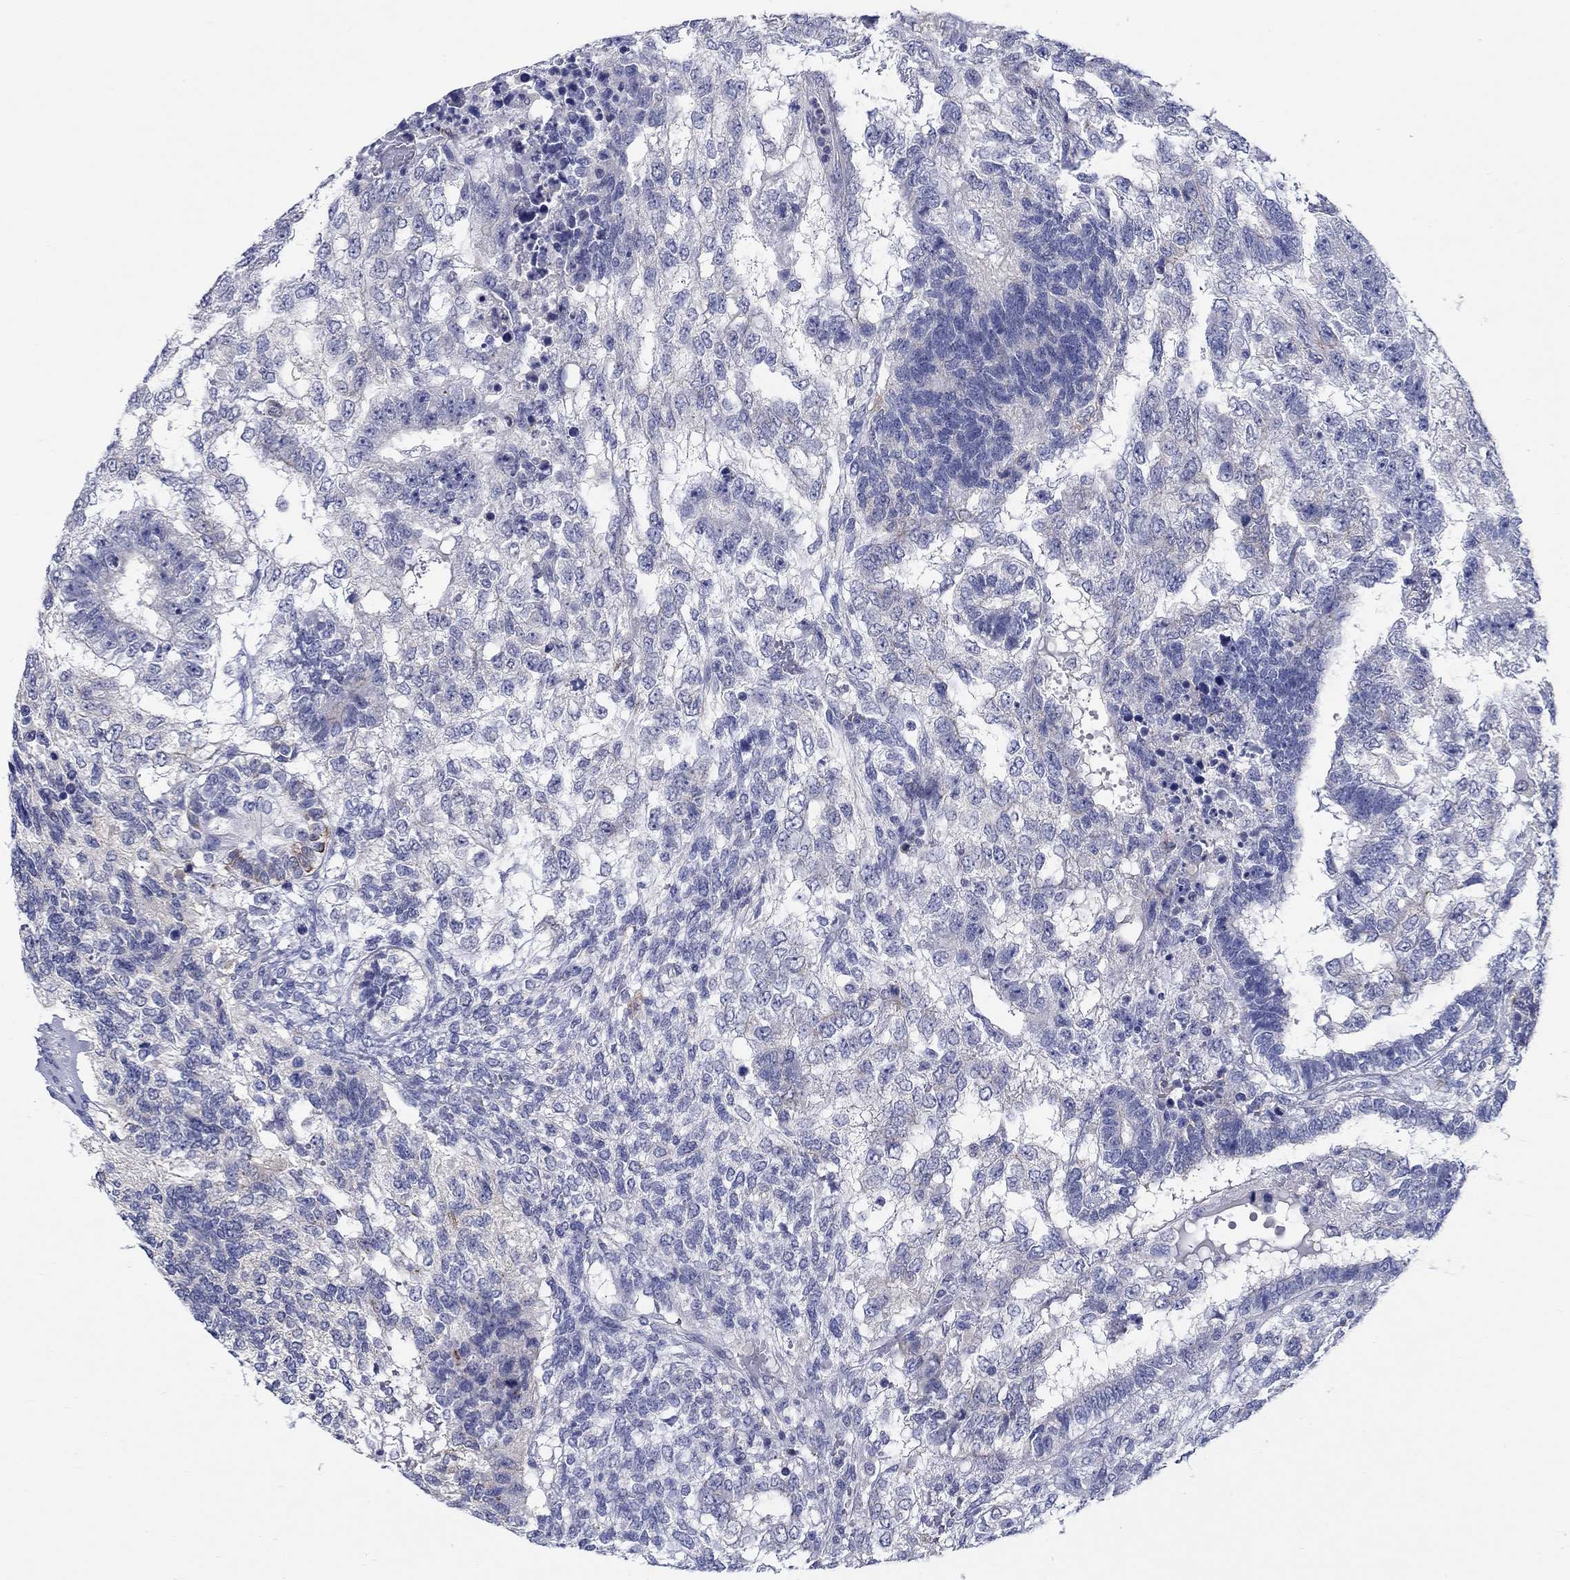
{"staining": {"intensity": "negative", "quantity": "none", "location": "none"}, "tissue": "testis cancer", "cell_type": "Tumor cells", "image_type": "cancer", "snomed": [{"axis": "morphology", "description": "Seminoma, NOS"}, {"axis": "morphology", "description": "Carcinoma, Embryonal, NOS"}, {"axis": "topography", "description": "Testis"}], "caption": "Image shows no protein staining in tumor cells of testis cancer (embryonal carcinoma) tissue.", "gene": "RAP1GAP", "patient": {"sex": "male", "age": 41}}